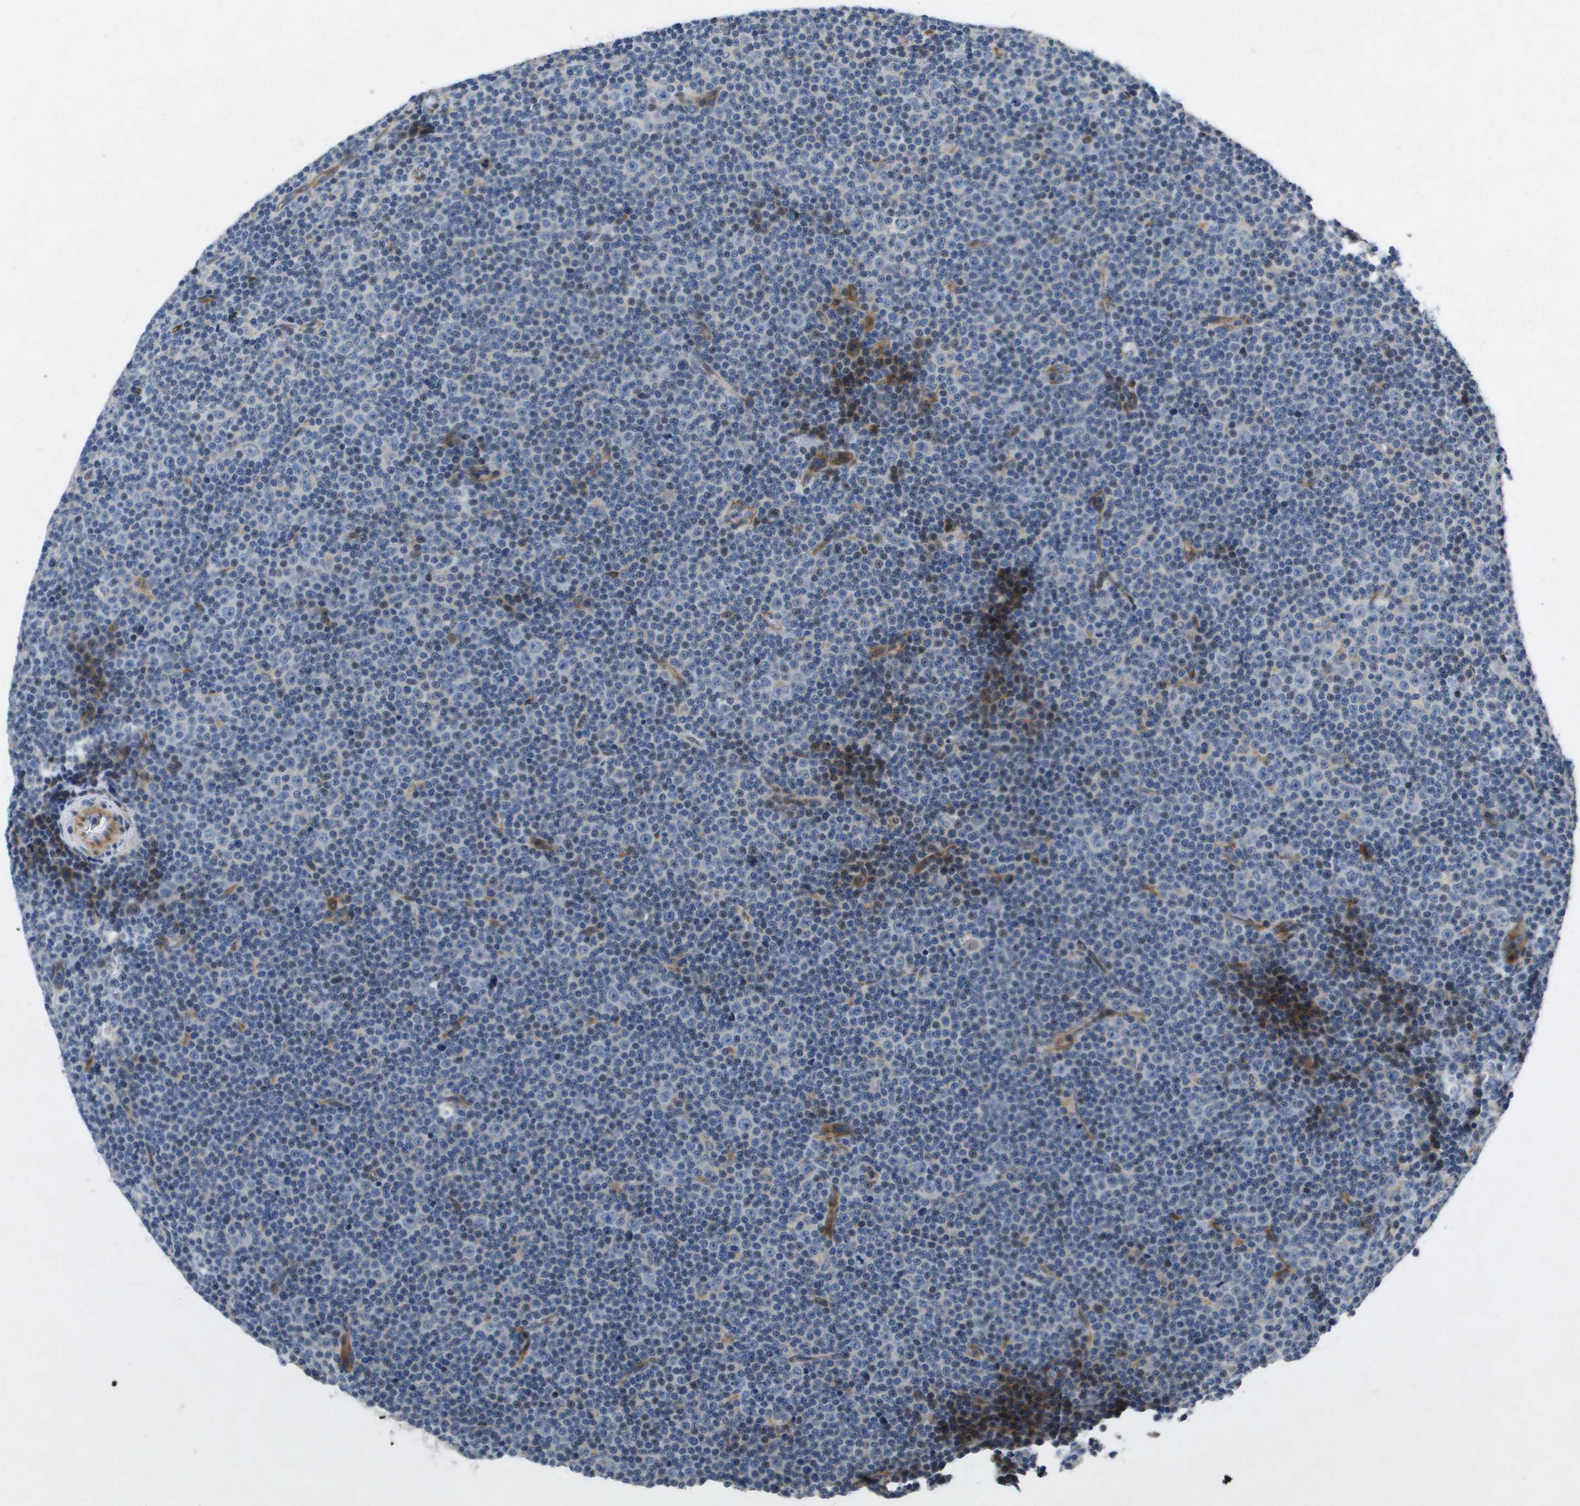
{"staining": {"intensity": "negative", "quantity": "none", "location": "none"}, "tissue": "lymphoma", "cell_type": "Tumor cells", "image_type": "cancer", "snomed": [{"axis": "morphology", "description": "Malignant lymphoma, non-Hodgkin's type, Low grade"}, {"axis": "topography", "description": "Lymph node"}], "caption": "Lymphoma was stained to show a protein in brown. There is no significant expression in tumor cells.", "gene": "ENTPD2", "patient": {"sex": "female", "age": 67}}